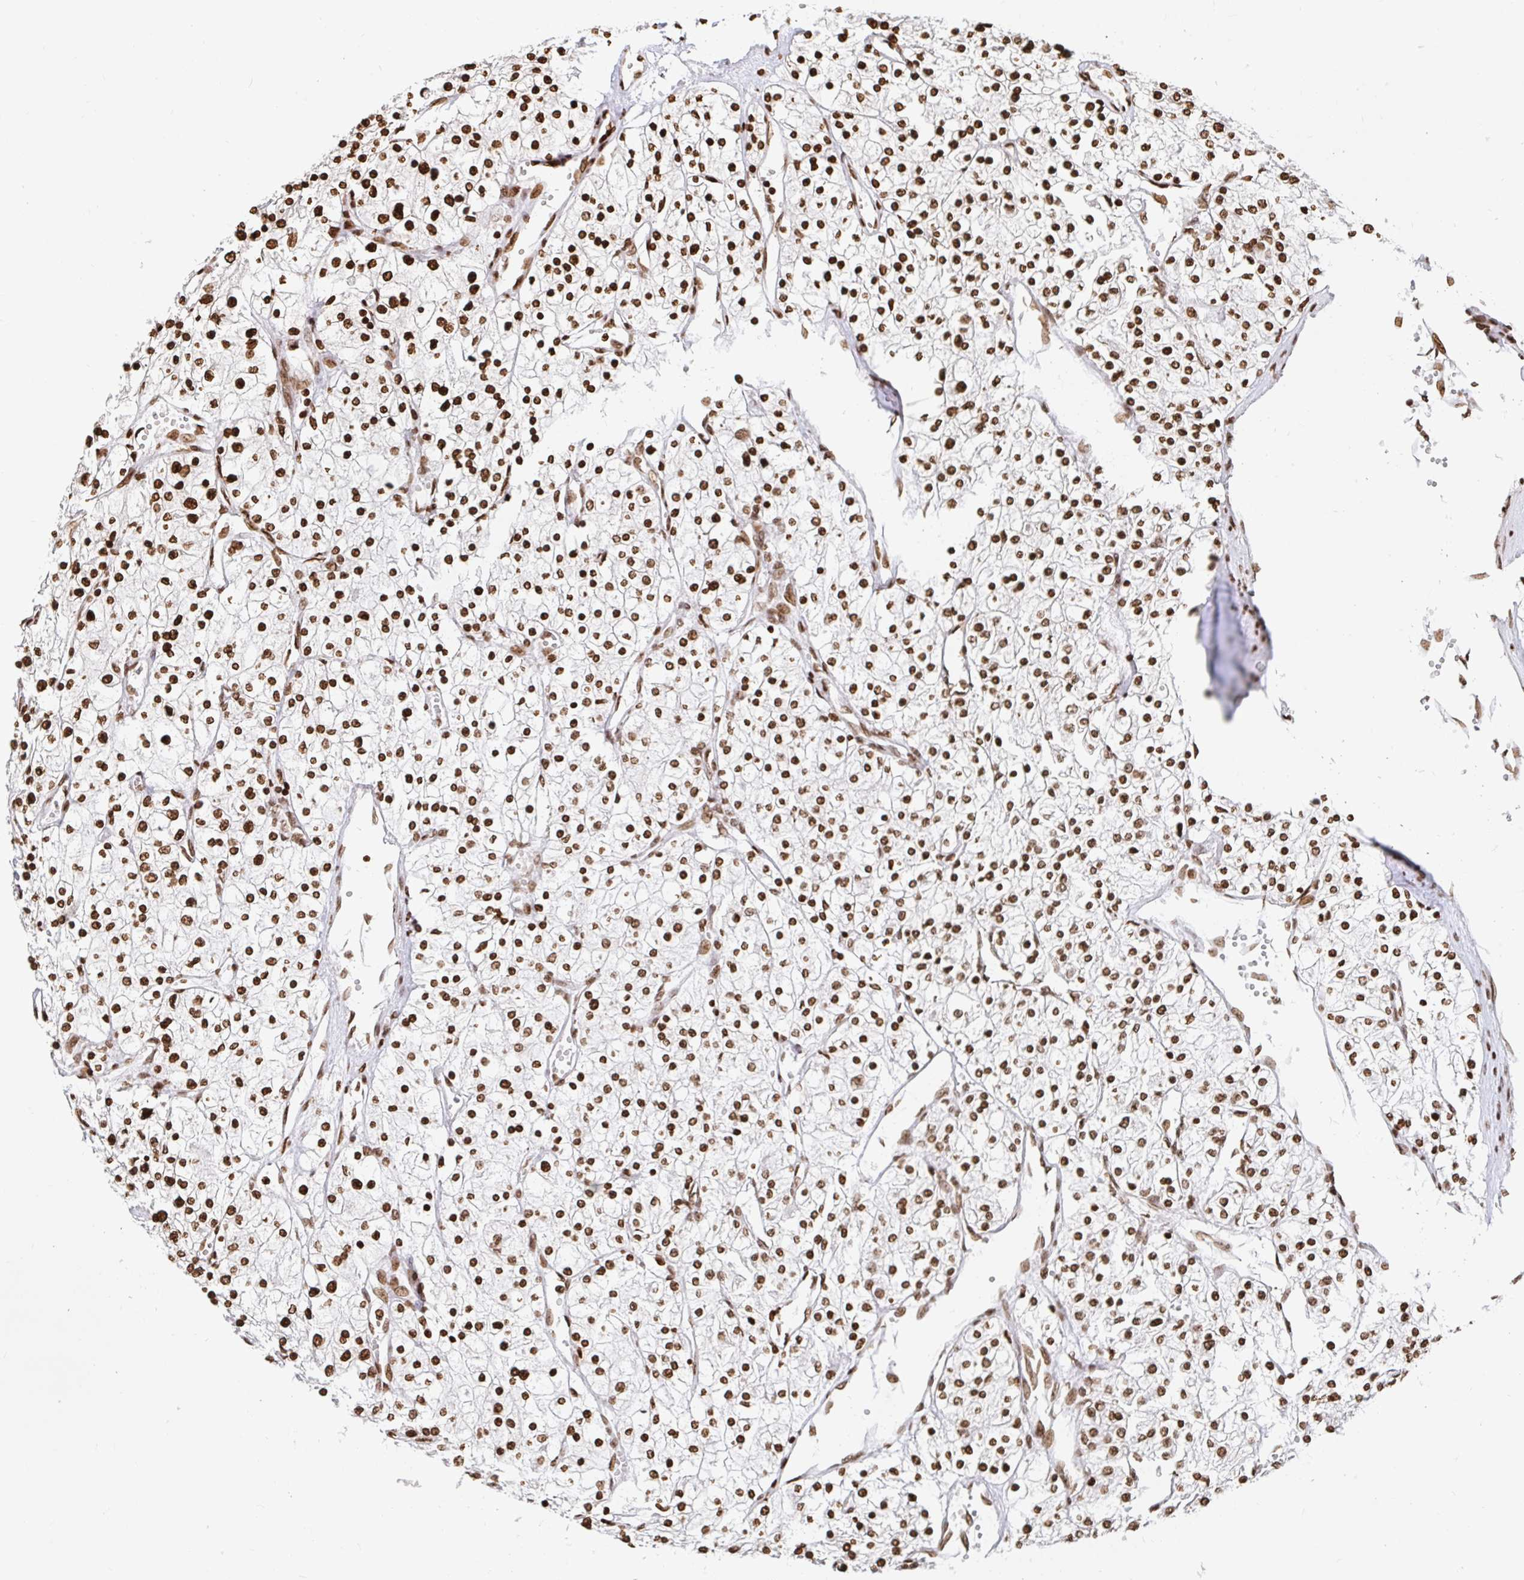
{"staining": {"intensity": "moderate", "quantity": ">75%", "location": "nuclear"}, "tissue": "renal cancer", "cell_type": "Tumor cells", "image_type": "cancer", "snomed": [{"axis": "morphology", "description": "Adenocarcinoma, NOS"}, {"axis": "topography", "description": "Kidney"}], "caption": "The photomicrograph reveals a brown stain indicating the presence of a protein in the nuclear of tumor cells in adenocarcinoma (renal). (brown staining indicates protein expression, while blue staining denotes nuclei).", "gene": "H2BC5", "patient": {"sex": "male", "age": 80}}